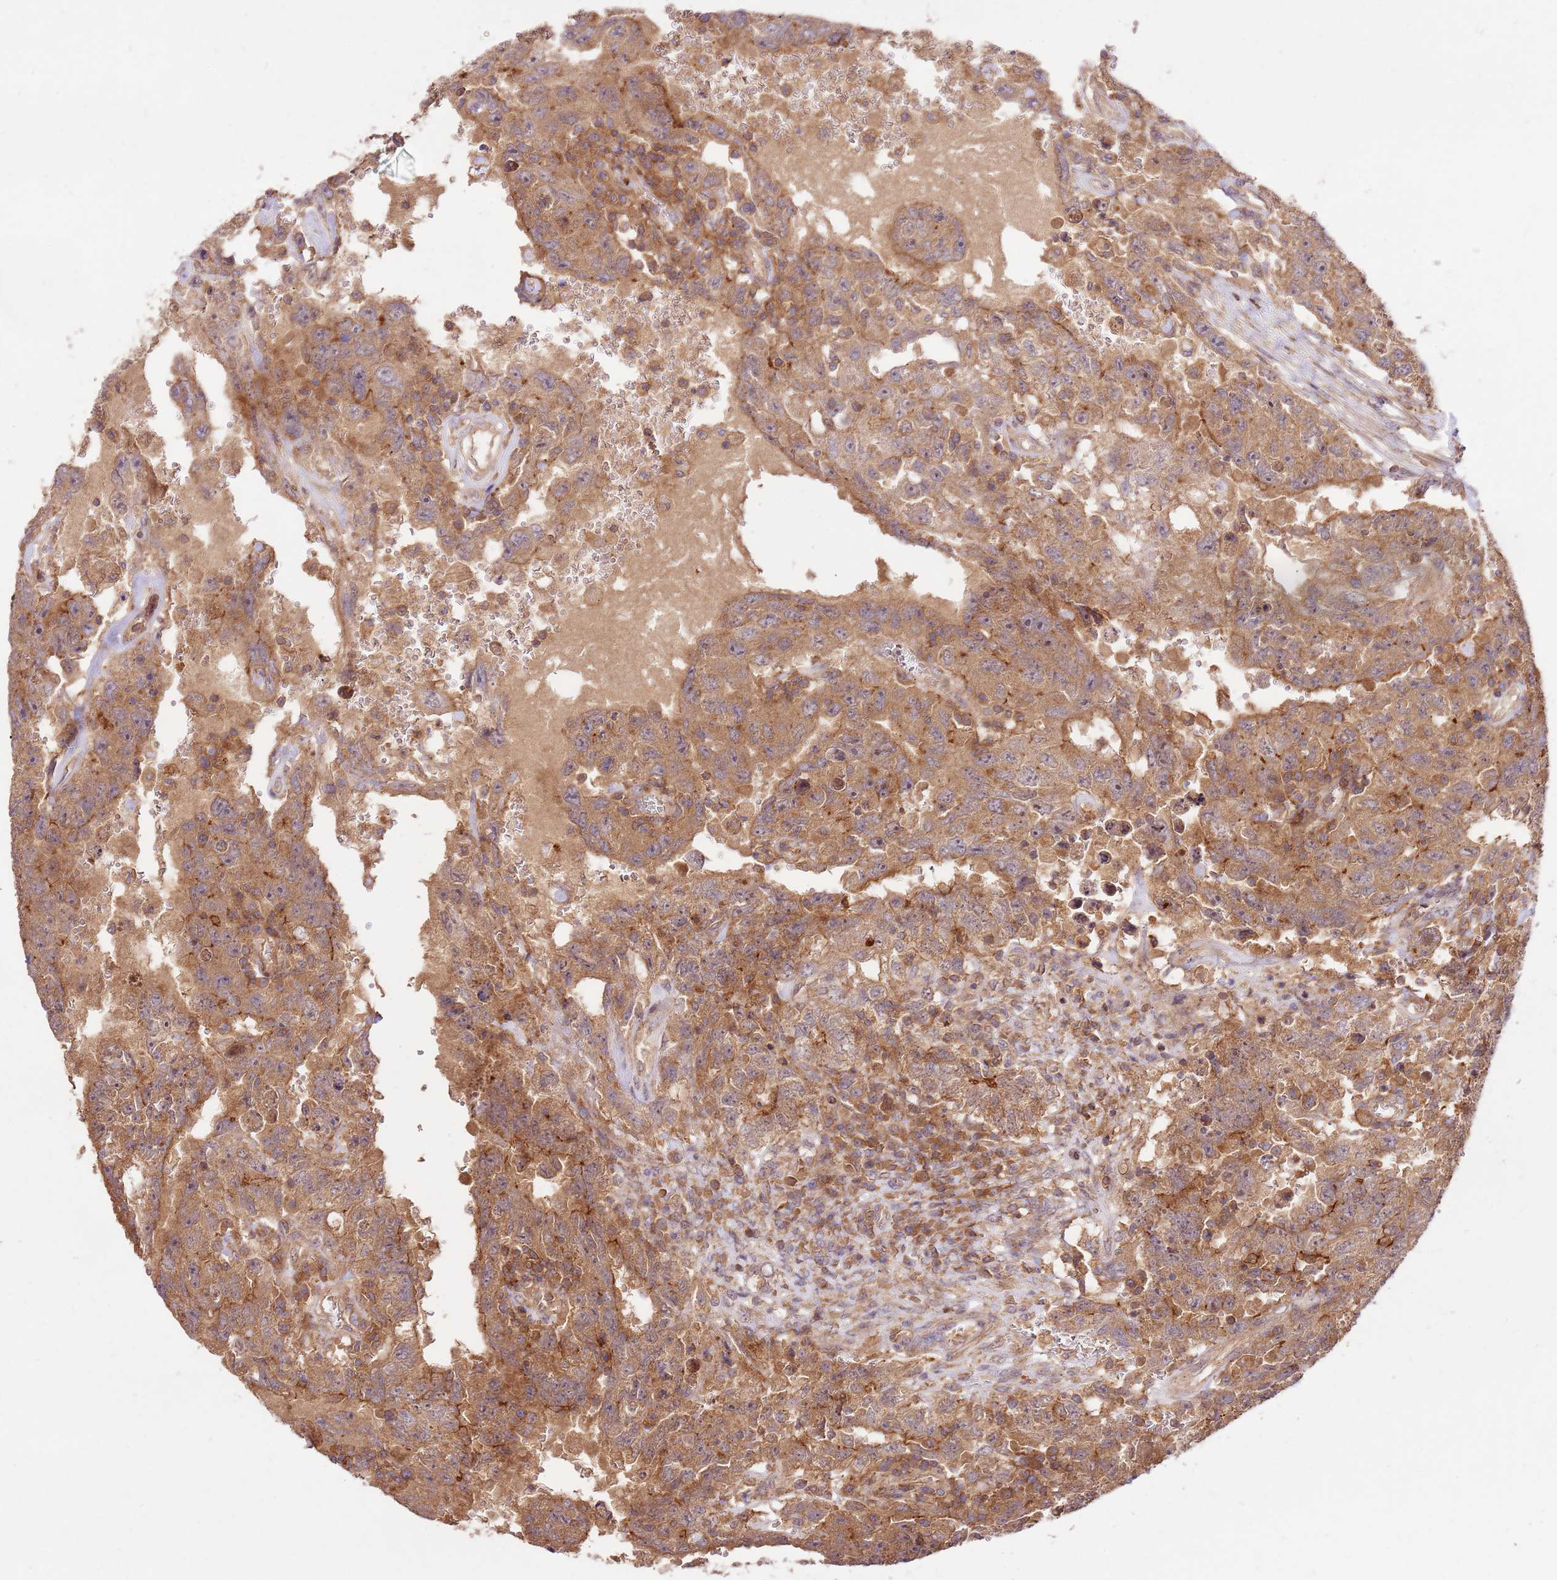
{"staining": {"intensity": "moderate", "quantity": ">75%", "location": "cytoplasmic/membranous"}, "tissue": "testis cancer", "cell_type": "Tumor cells", "image_type": "cancer", "snomed": [{"axis": "morphology", "description": "Carcinoma, Embryonal, NOS"}, {"axis": "topography", "description": "Testis"}], "caption": "This is a micrograph of immunohistochemistry (IHC) staining of testis cancer (embryonal carcinoma), which shows moderate expression in the cytoplasmic/membranous of tumor cells.", "gene": "GAREM1", "patient": {"sex": "male", "age": 26}}